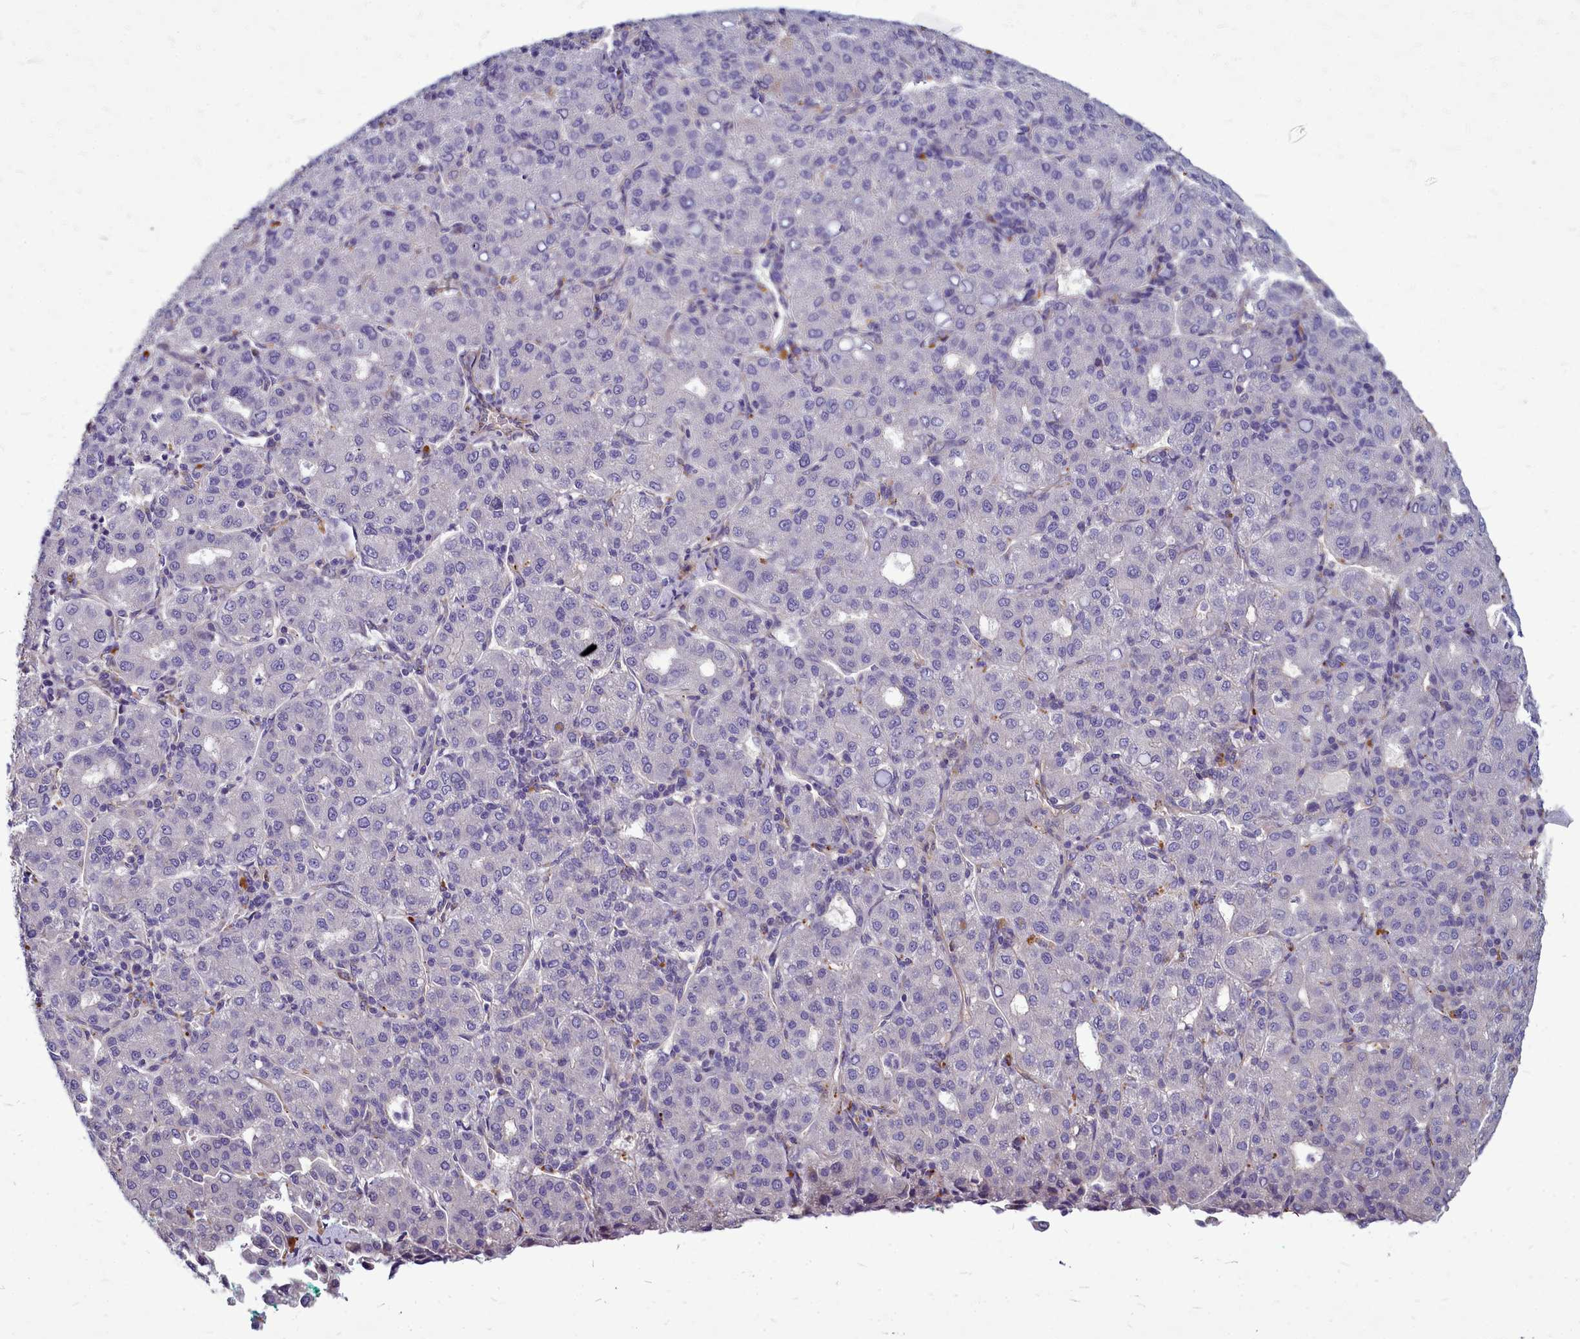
{"staining": {"intensity": "negative", "quantity": "none", "location": "none"}, "tissue": "liver cancer", "cell_type": "Tumor cells", "image_type": "cancer", "snomed": [{"axis": "morphology", "description": "Carcinoma, Hepatocellular, NOS"}, {"axis": "topography", "description": "Liver"}], "caption": "IHC micrograph of liver cancer stained for a protein (brown), which reveals no expression in tumor cells.", "gene": "SMPD4", "patient": {"sex": "male", "age": 65}}